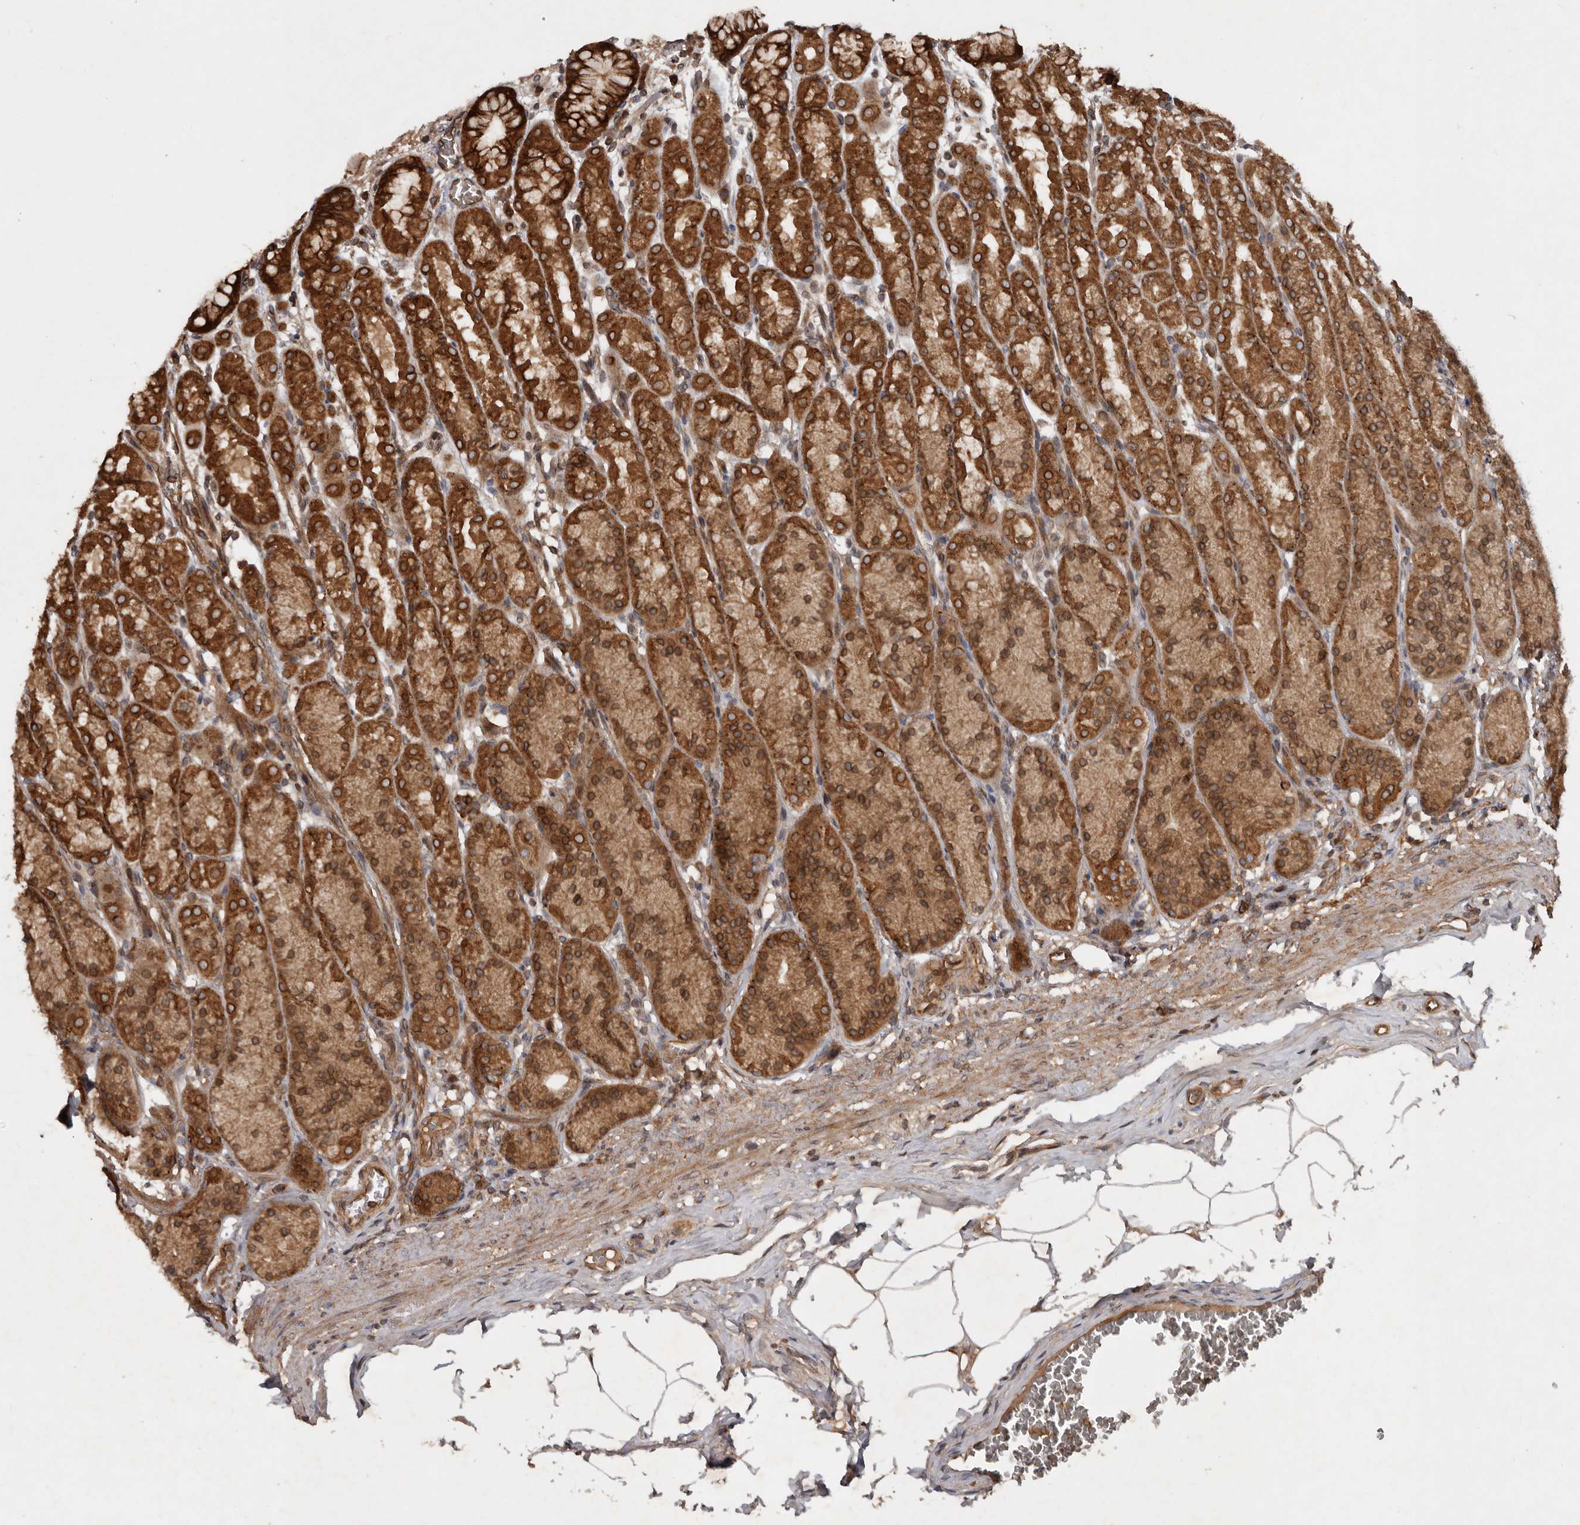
{"staining": {"intensity": "strong", "quantity": ">75%", "location": "cytoplasmic/membranous,nuclear"}, "tissue": "stomach", "cell_type": "Glandular cells", "image_type": "normal", "snomed": [{"axis": "morphology", "description": "Normal tissue, NOS"}, {"axis": "topography", "description": "Stomach"}], "caption": "Protein expression analysis of unremarkable stomach reveals strong cytoplasmic/membranous,nuclear staining in approximately >75% of glandular cells.", "gene": "STK36", "patient": {"sex": "male", "age": 42}}